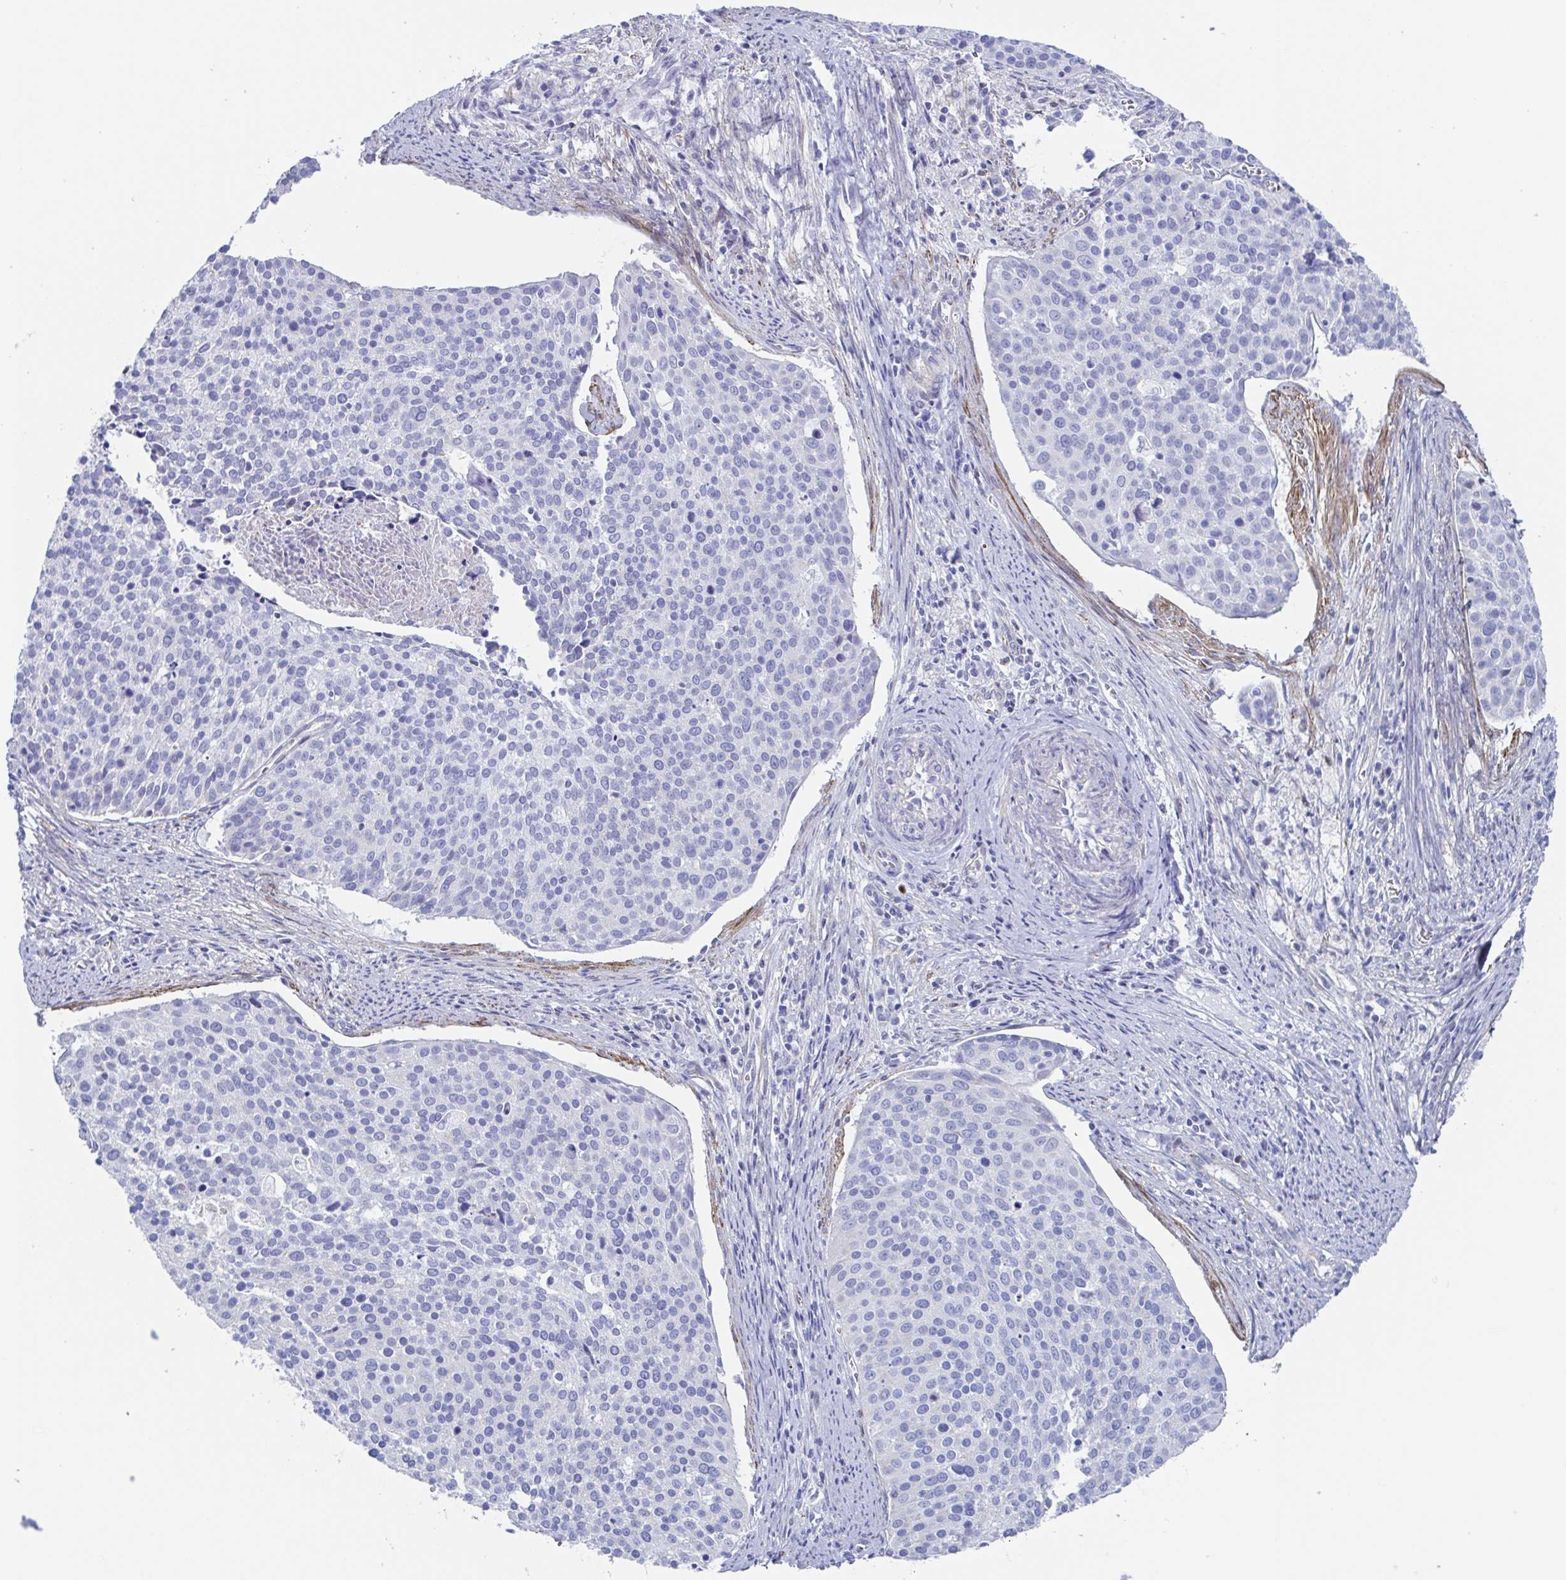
{"staining": {"intensity": "negative", "quantity": "none", "location": "none"}, "tissue": "cervical cancer", "cell_type": "Tumor cells", "image_type": "cancer", "snomed": [{"axis": "morphology", "description": "Squamous cell carcinoma, NOS"}, {"axis": "topography", "description": "Cervix"}], "caption": "Image shows no protein positivity in tumor cells of cervical cancer (squamous cell carcinoma) tissue.", "gene": "PBOV1", "patient": {"sex": "female", "age": 39}}